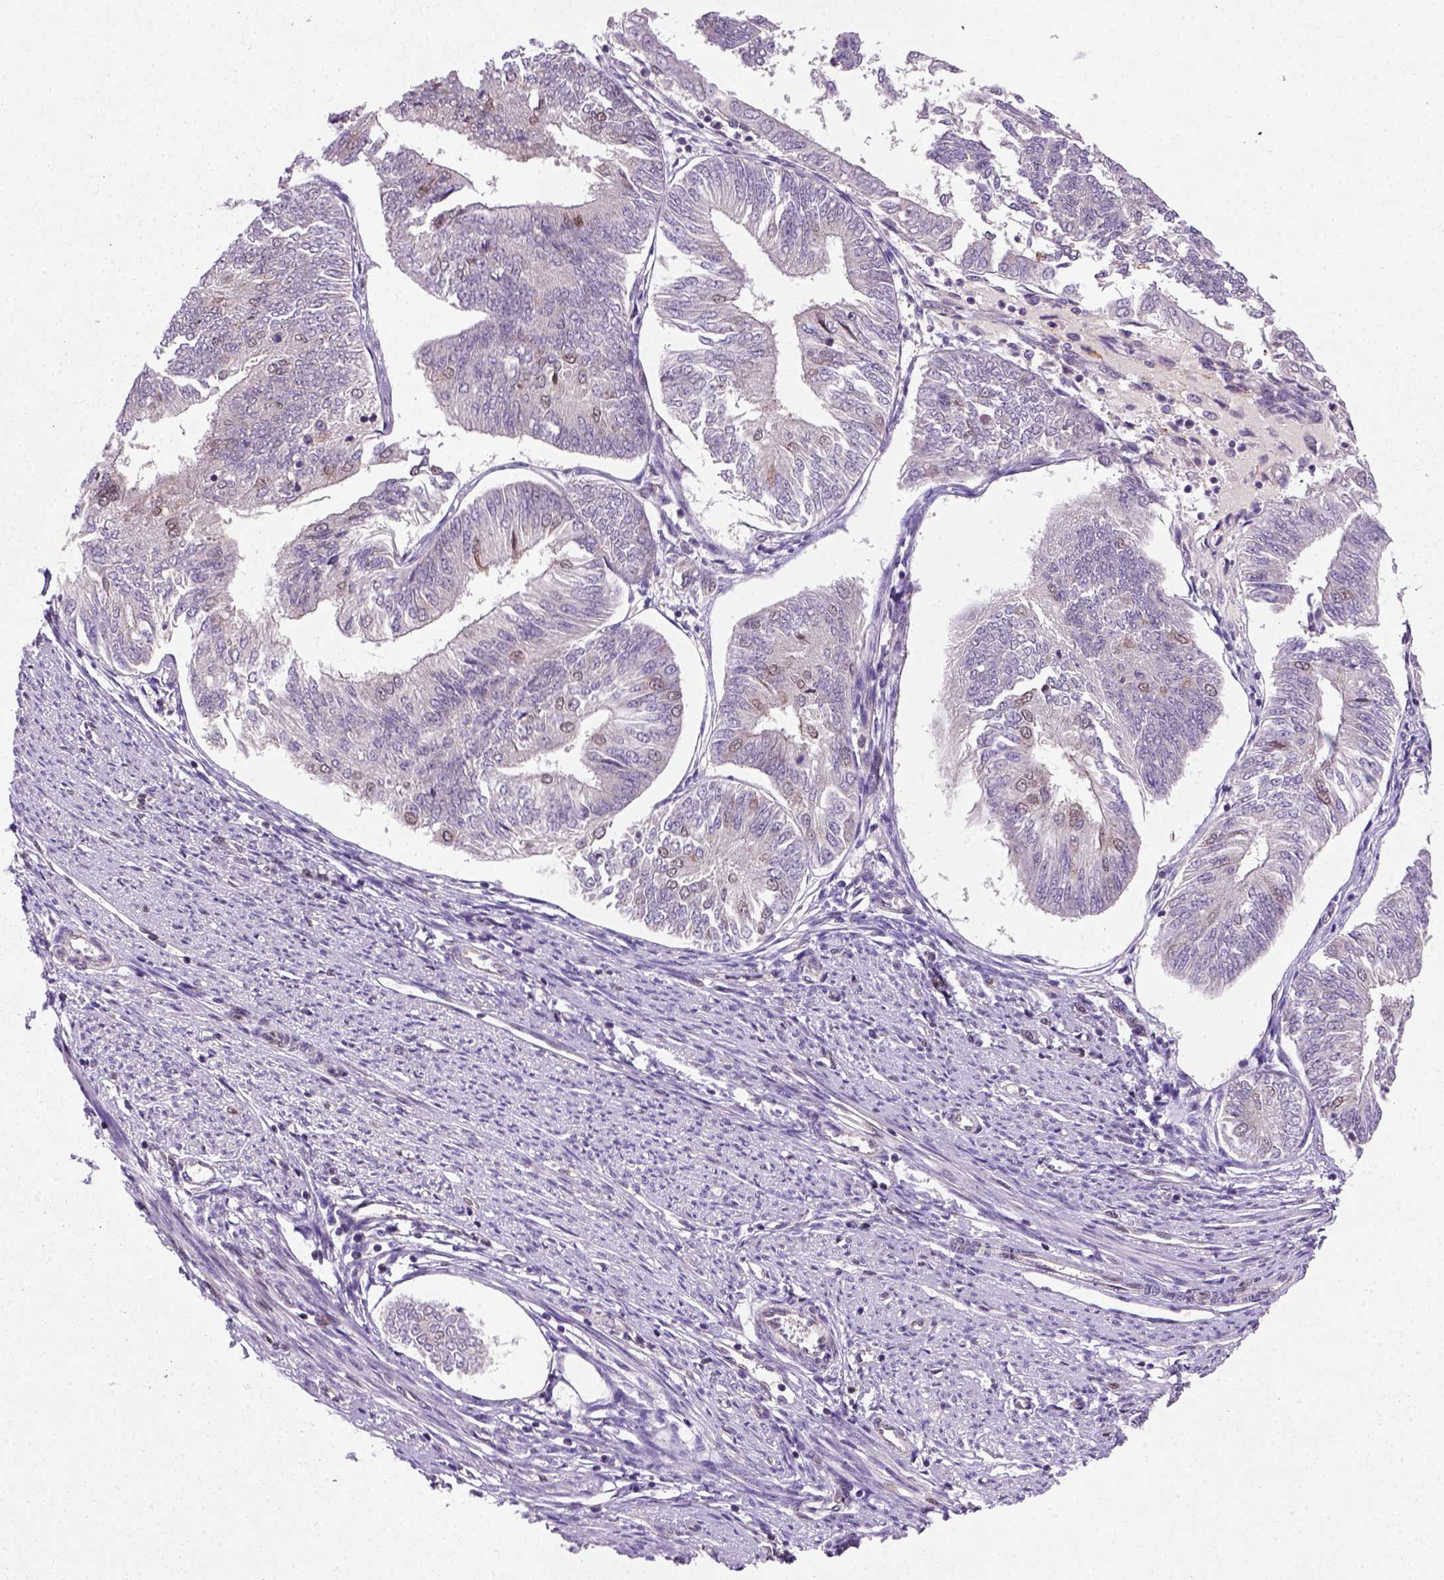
{"staining": {"intensity": "weak", "quantity": "<25%", "location": "nuclear"}, "tissue": "endometrial cancer", "cell_type": "Tumor cells", "image_type": "cancer", "snomed": [{"axis": "morphology", "description": "Adenocarcinoma, NOS"}, {"axis": "topography", "description": "Endometrium"}], "caption": "Immunohistochemical staining of endometrial adenocarcinoma displays no significant expression in tumor cells.", "gene": "MGMT", "patient": {"sex": "female", "age": 58}}